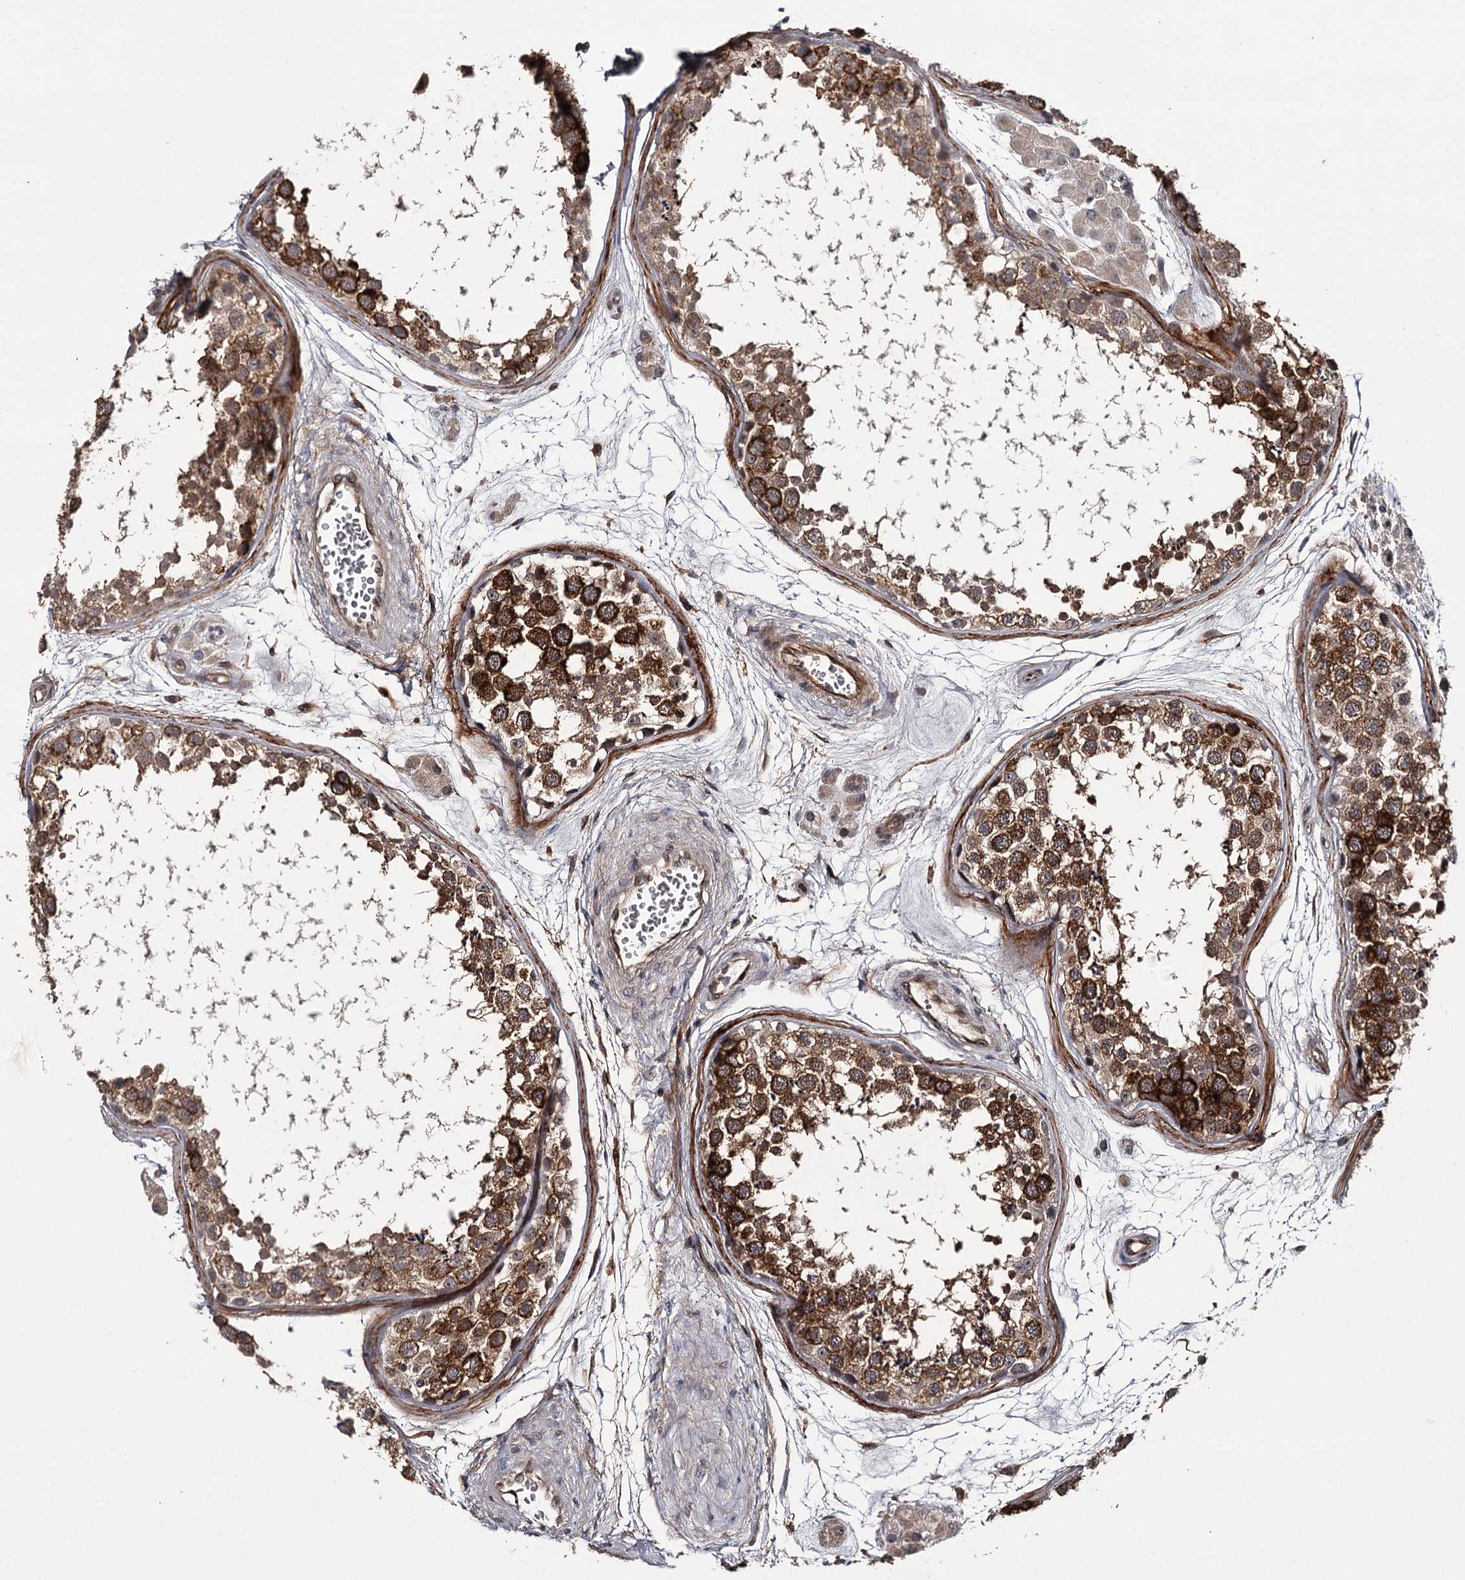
{"staining": {"intensity": "strong", "quantity": "25%-75%", "location": "cytoplasmic/membranous"}, "tissue": "testis", "cell_type": "Cells in seminiferous ducts", "image_type": "normal", "snomed": [{"axis": "morphology", "description": "Normal tissue, NOS"}, {"axis": "topography", "description": "Testis"}], "caption": "Strong cytoplasmic/membranous protein positivity is present in approximately 25%-75% of cells in seminiferous ducts in testis. The staining was performed using DAB to visualize the protein expression in brown, while the nuclei were stained in blue with hematoxylin (Magnification: 20x).", "gene": "CWF19L2", "patient": {"sex": "male", "age": 56}}